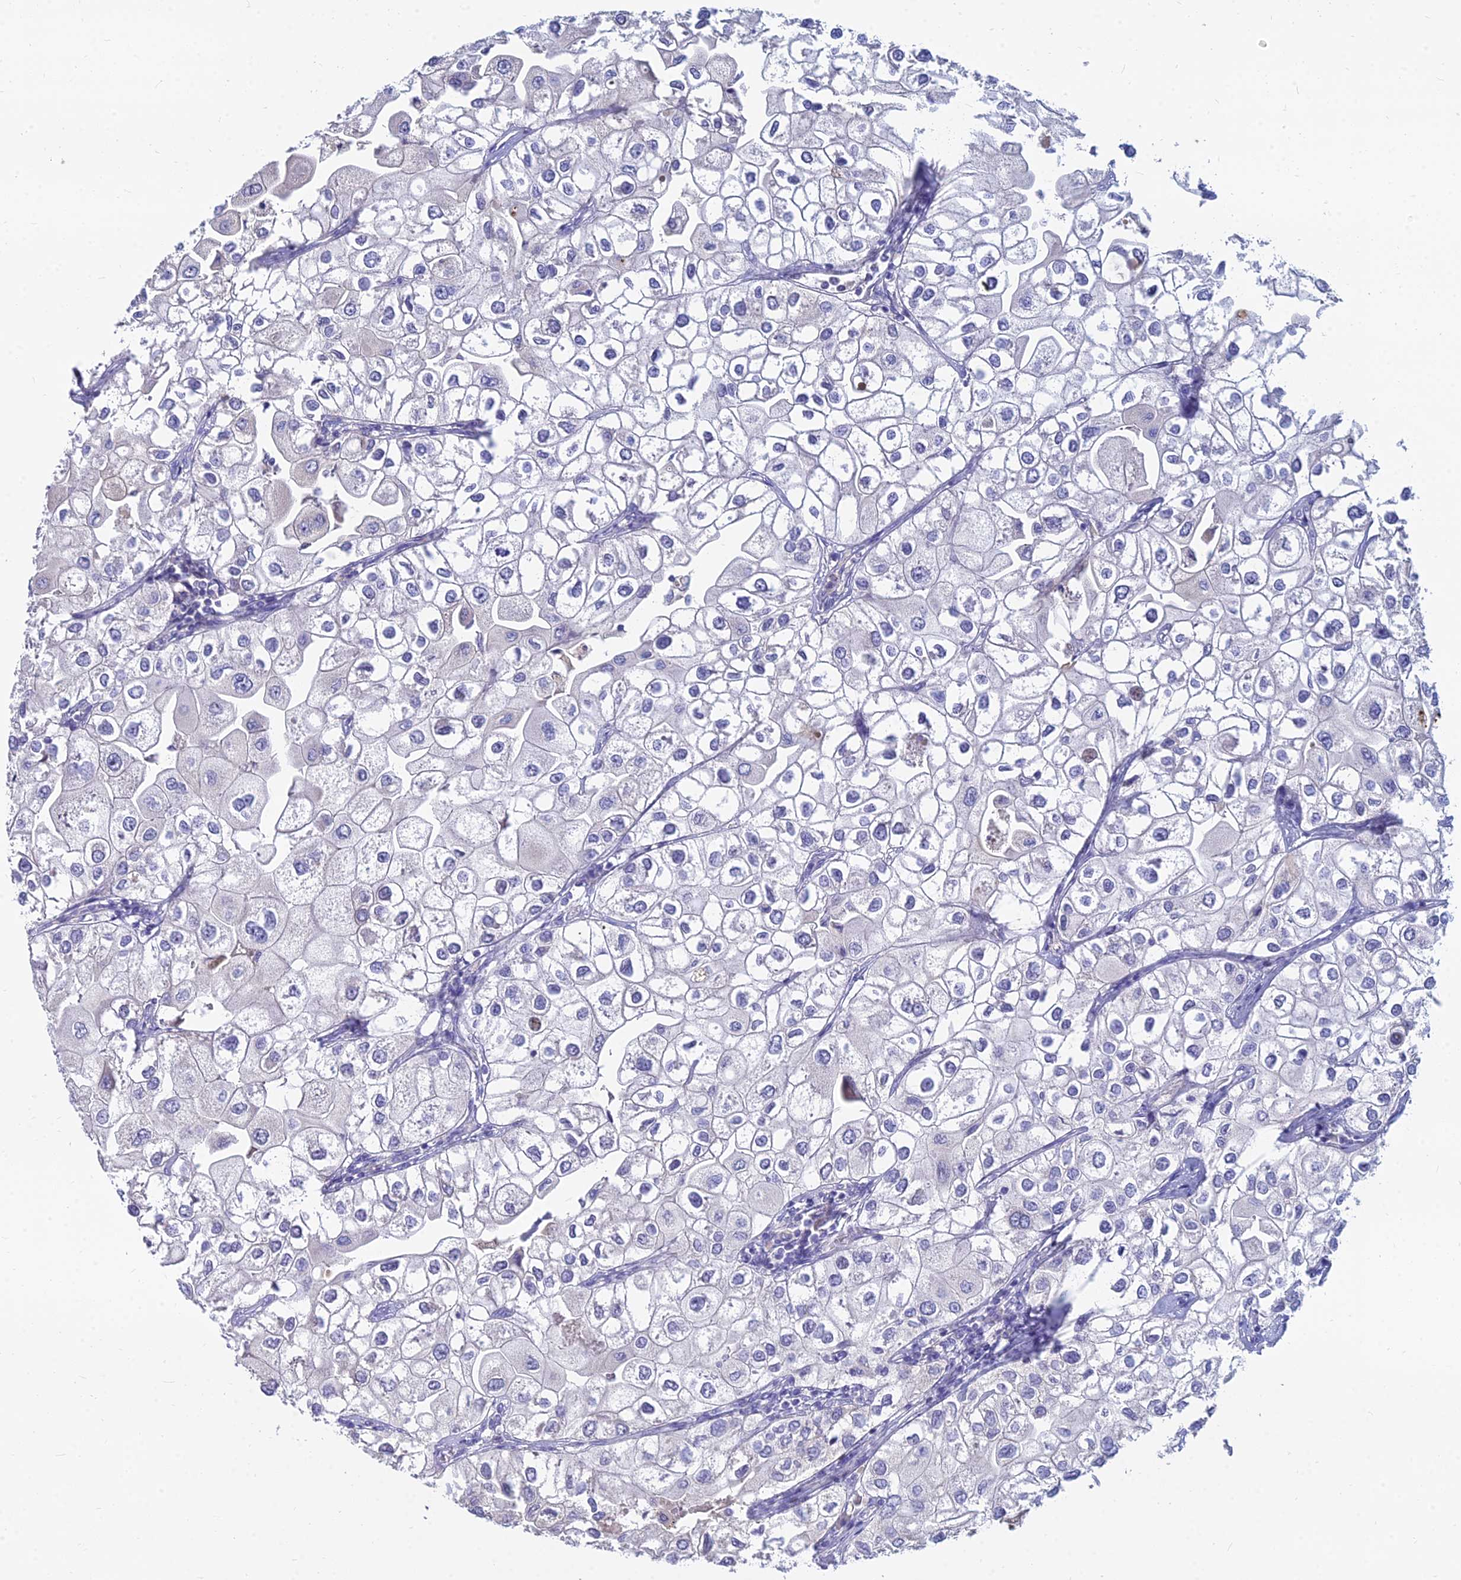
{"staining": {"intensity": "negative", "quantity": "none", "location": "none"}, "tissue": "urothelial cancer", "cell_type": "Tumor cells", "image_type": "cancer", "snomed": [{"axis": "morphology", "description": "Urothelial carcinoma, High grade"}, {"axis": "topography", "description": "Urinary bladder"}], "caption": "Tumor cells show no significant staining in urothelial cancer.", "gene": "GOLGA6D", "patient": {"sex": "male", "age": 64}}